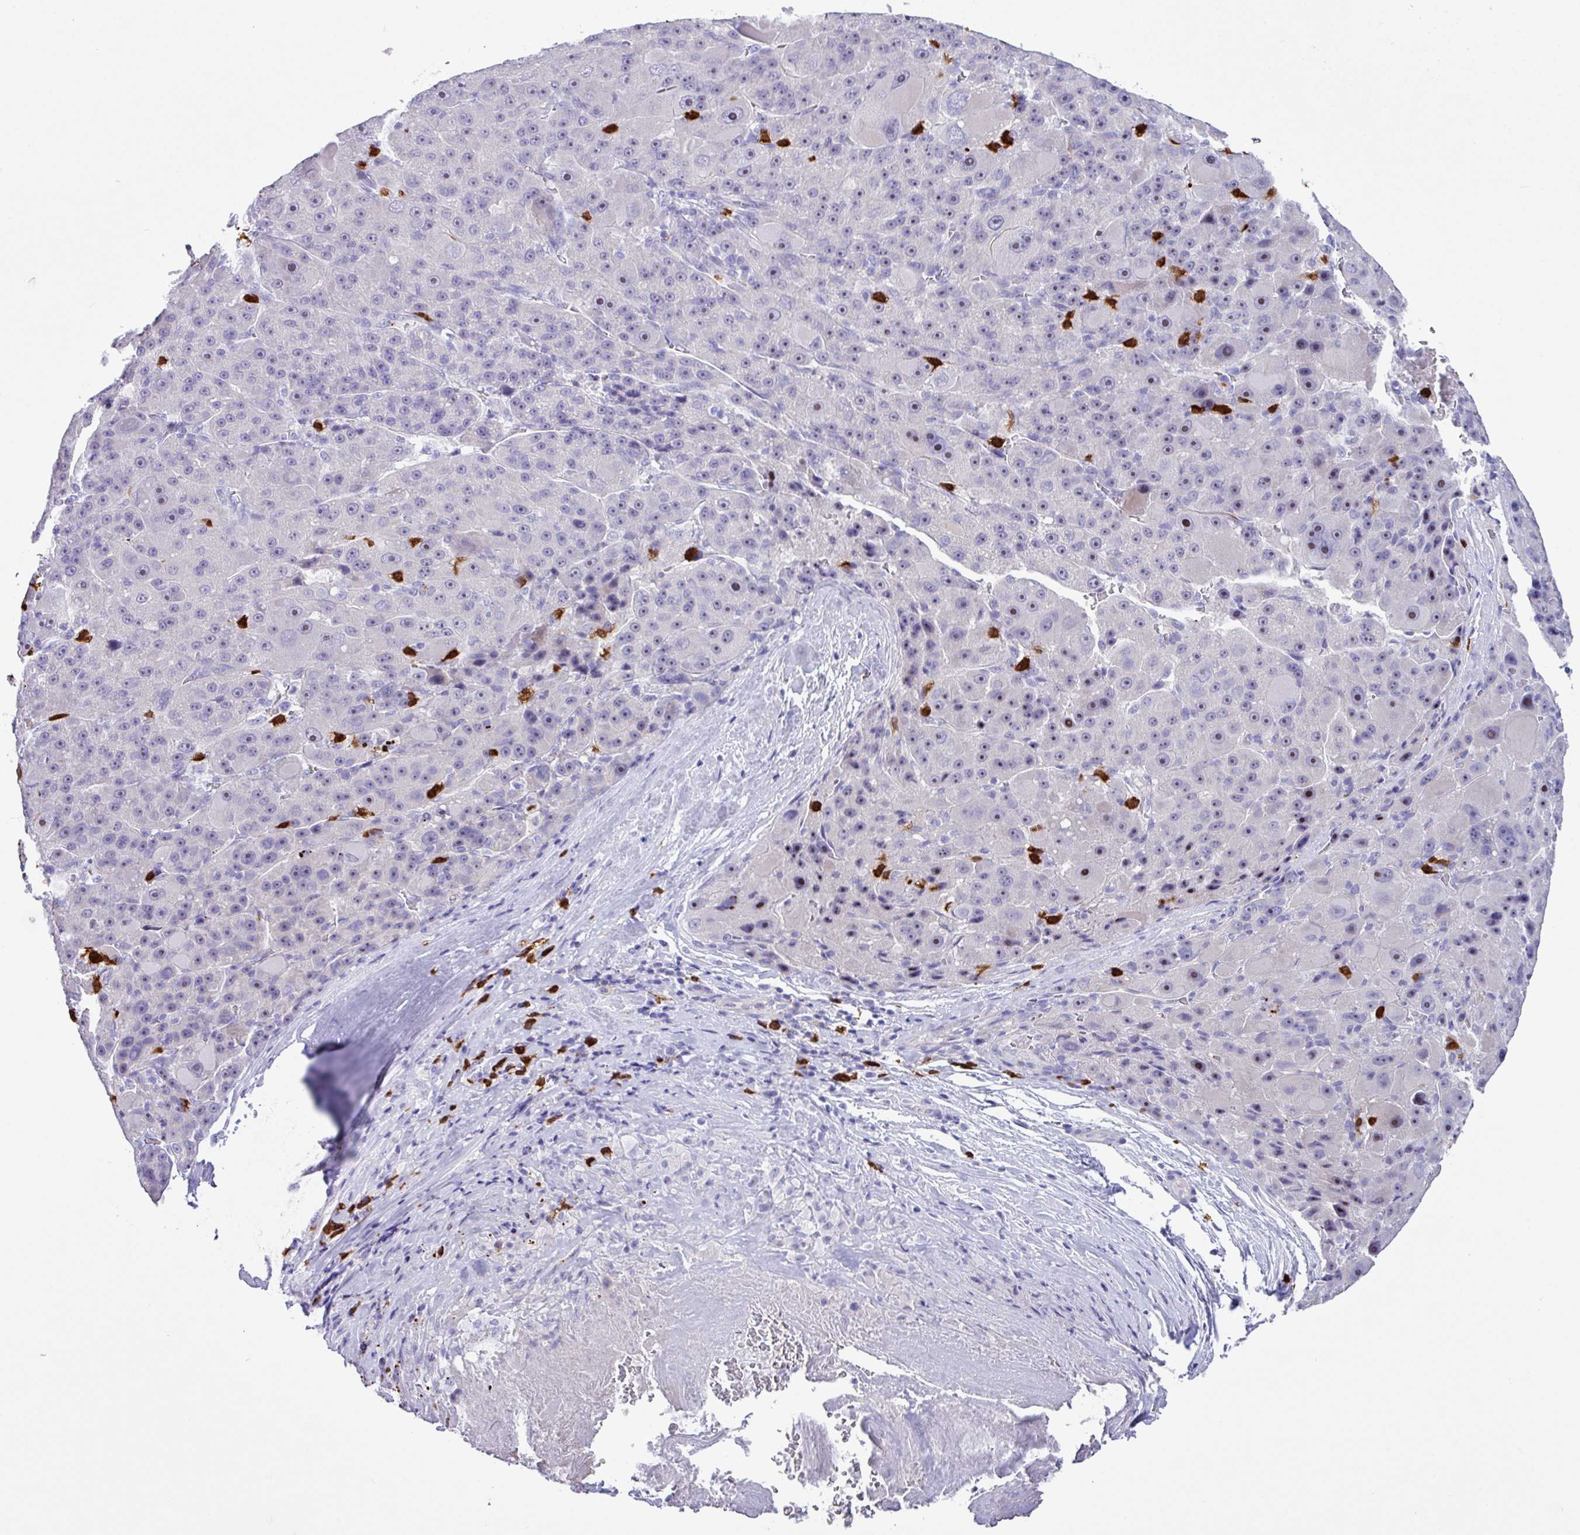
{"staining": {"intensity": "negative", "quantity": "none", "location": "none"}, "tissue": "liver cancer", "cell_type": "Tumor cells", "image_type": "cancer", "snomed": [{"axis": "morphology", "description": "Carcinoma, Hepatocellular, NOS"}, {"axis": "topography", "description": "Liver"}], "caption": "Hepatocellular carcinoma (liver) stained for a protein using IHC shows no positivity tumor cells.", "gene": "MRM2", "patient": {"sex": "male", "age": 76}}